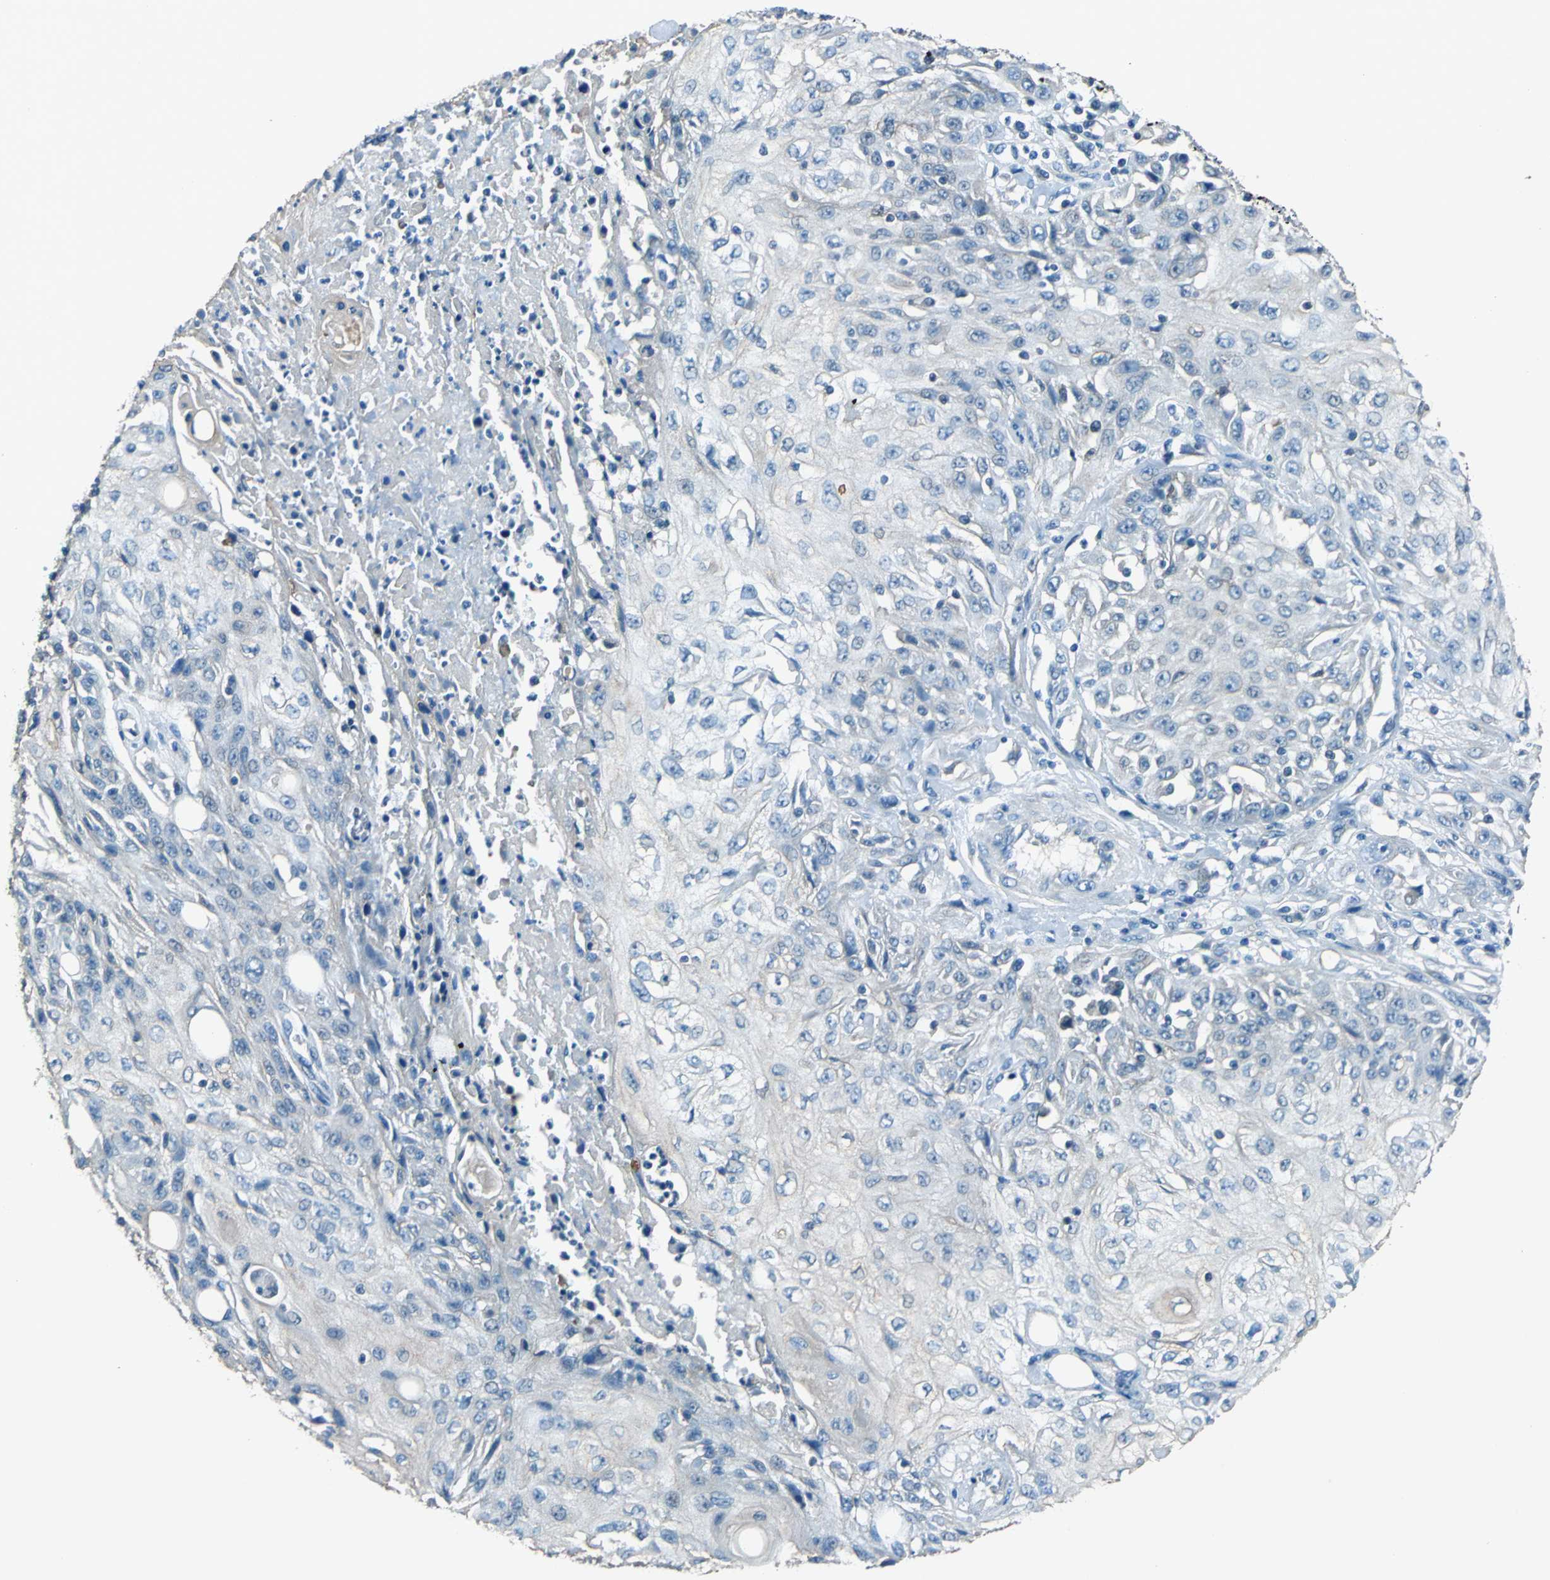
{"staining": {"intensity": "negative", "quantity": "none", "location": "none"}, "tissue": "skin cancer", "cell_type": "Tumor cells", "image_type": "cancer", "snomed": [{"axis": "morphology", "description": "Squamous cell carcinoma, NOS"}, {"axis": "topography", "description": "Skin"}], "caption": "Skin cancer was stained to show a protein in brown. There is no significant positivity in tumor cells.", "gene": "PRKCA", "patient": {"sex": "male", "age": 75}}